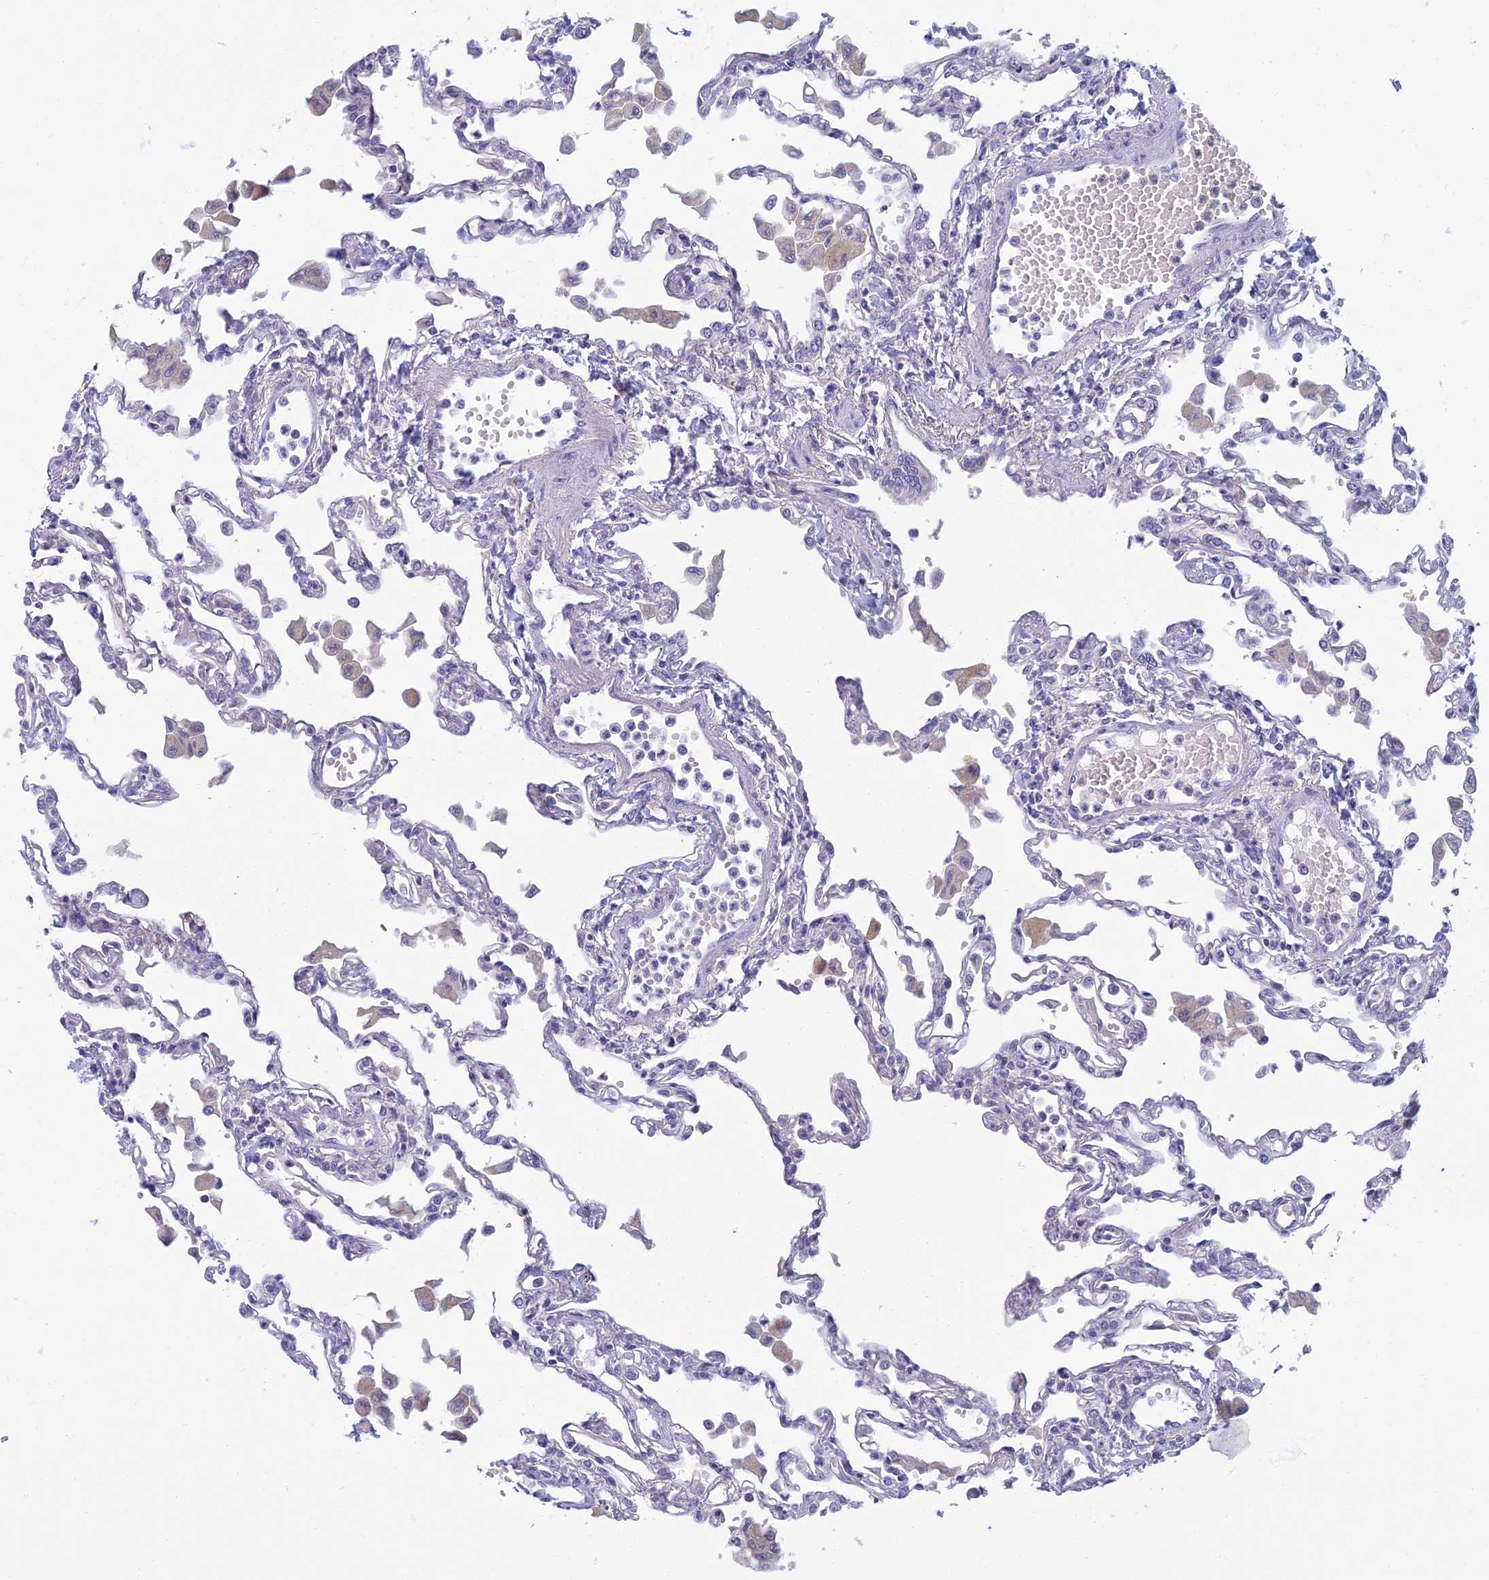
{"staining": {"intensity": "negative", "quantity": "none", "location": "none"}, "tissue": "lung", "cell_type": "Alveolar cells", "image_type": "normal", "snomed": [{"axis": "morphology", "description": "Normal tissue, NOS"}, {"axis": "topography", "description": "Bronchus"}, {"axis": "topography", "description": "Lung"}], "caption": "Immunohistochemistry (IHC) image of unremarkable human lung stained for a protein (brown), which demonstrates no expression in alveolar cells. The staining is performed using DAB brown chromogen with nuclei counter-stained in using hematoxylin.", "gene": "SLC25A41", "patient": {"sex": "female", "age": 49}}